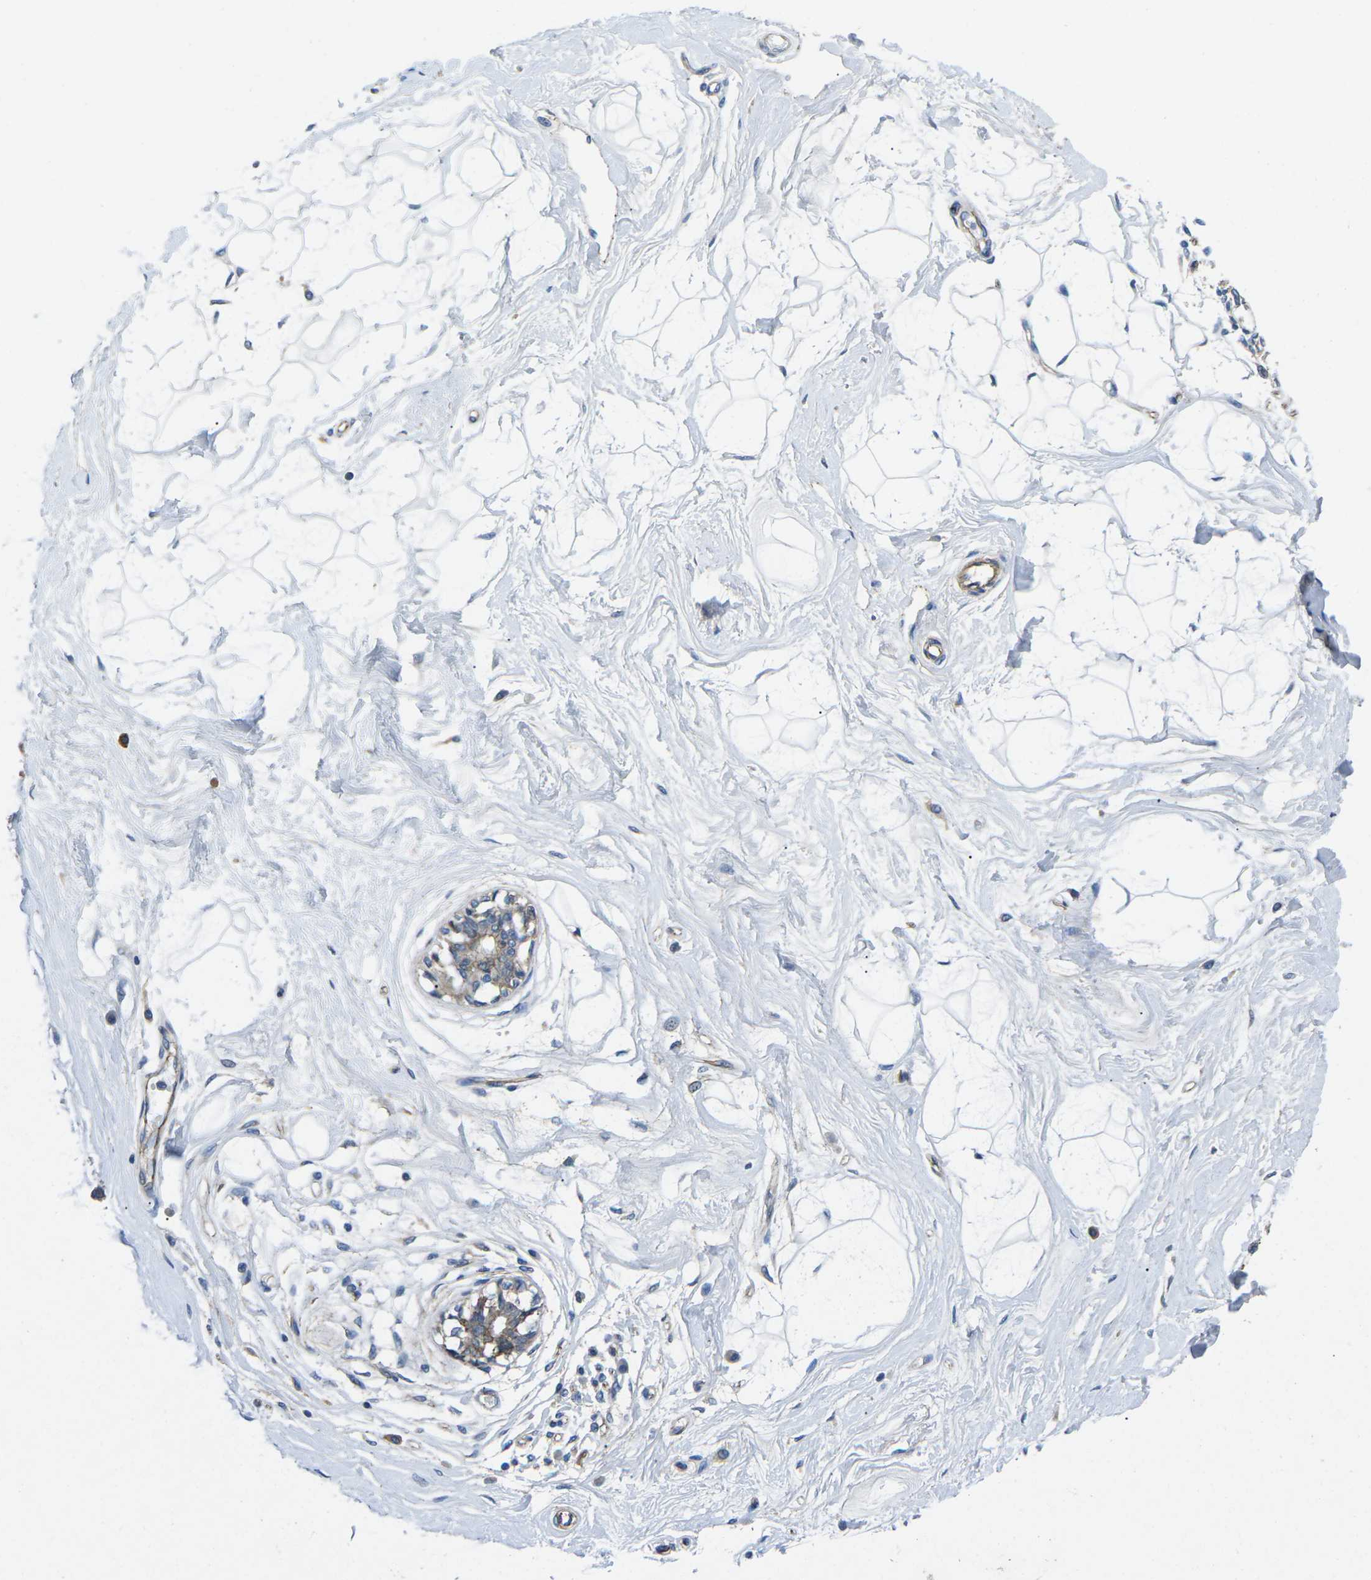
{"staining": {"intensity": "negative", "quantity": "none", "location": "none"}, "tissue": "breast", "cell_type": "Adipocytes", "image_type": "normal", "snomed": [{"axis": "morphology", "description": "Normal tissue, NOS"}, {"axis": "topography", "description": "Breast"}], "caption": "Adipocytes are negative for brown protein staining in unremarkable breast. (Stains: DAB immunohistochemistry (IHC) with hematoxylin counter stain, Microscopy: brightfield microscopy at high magnification).", "gene": "CTNND1", "patient": {"sex": "female", "age": 45}}